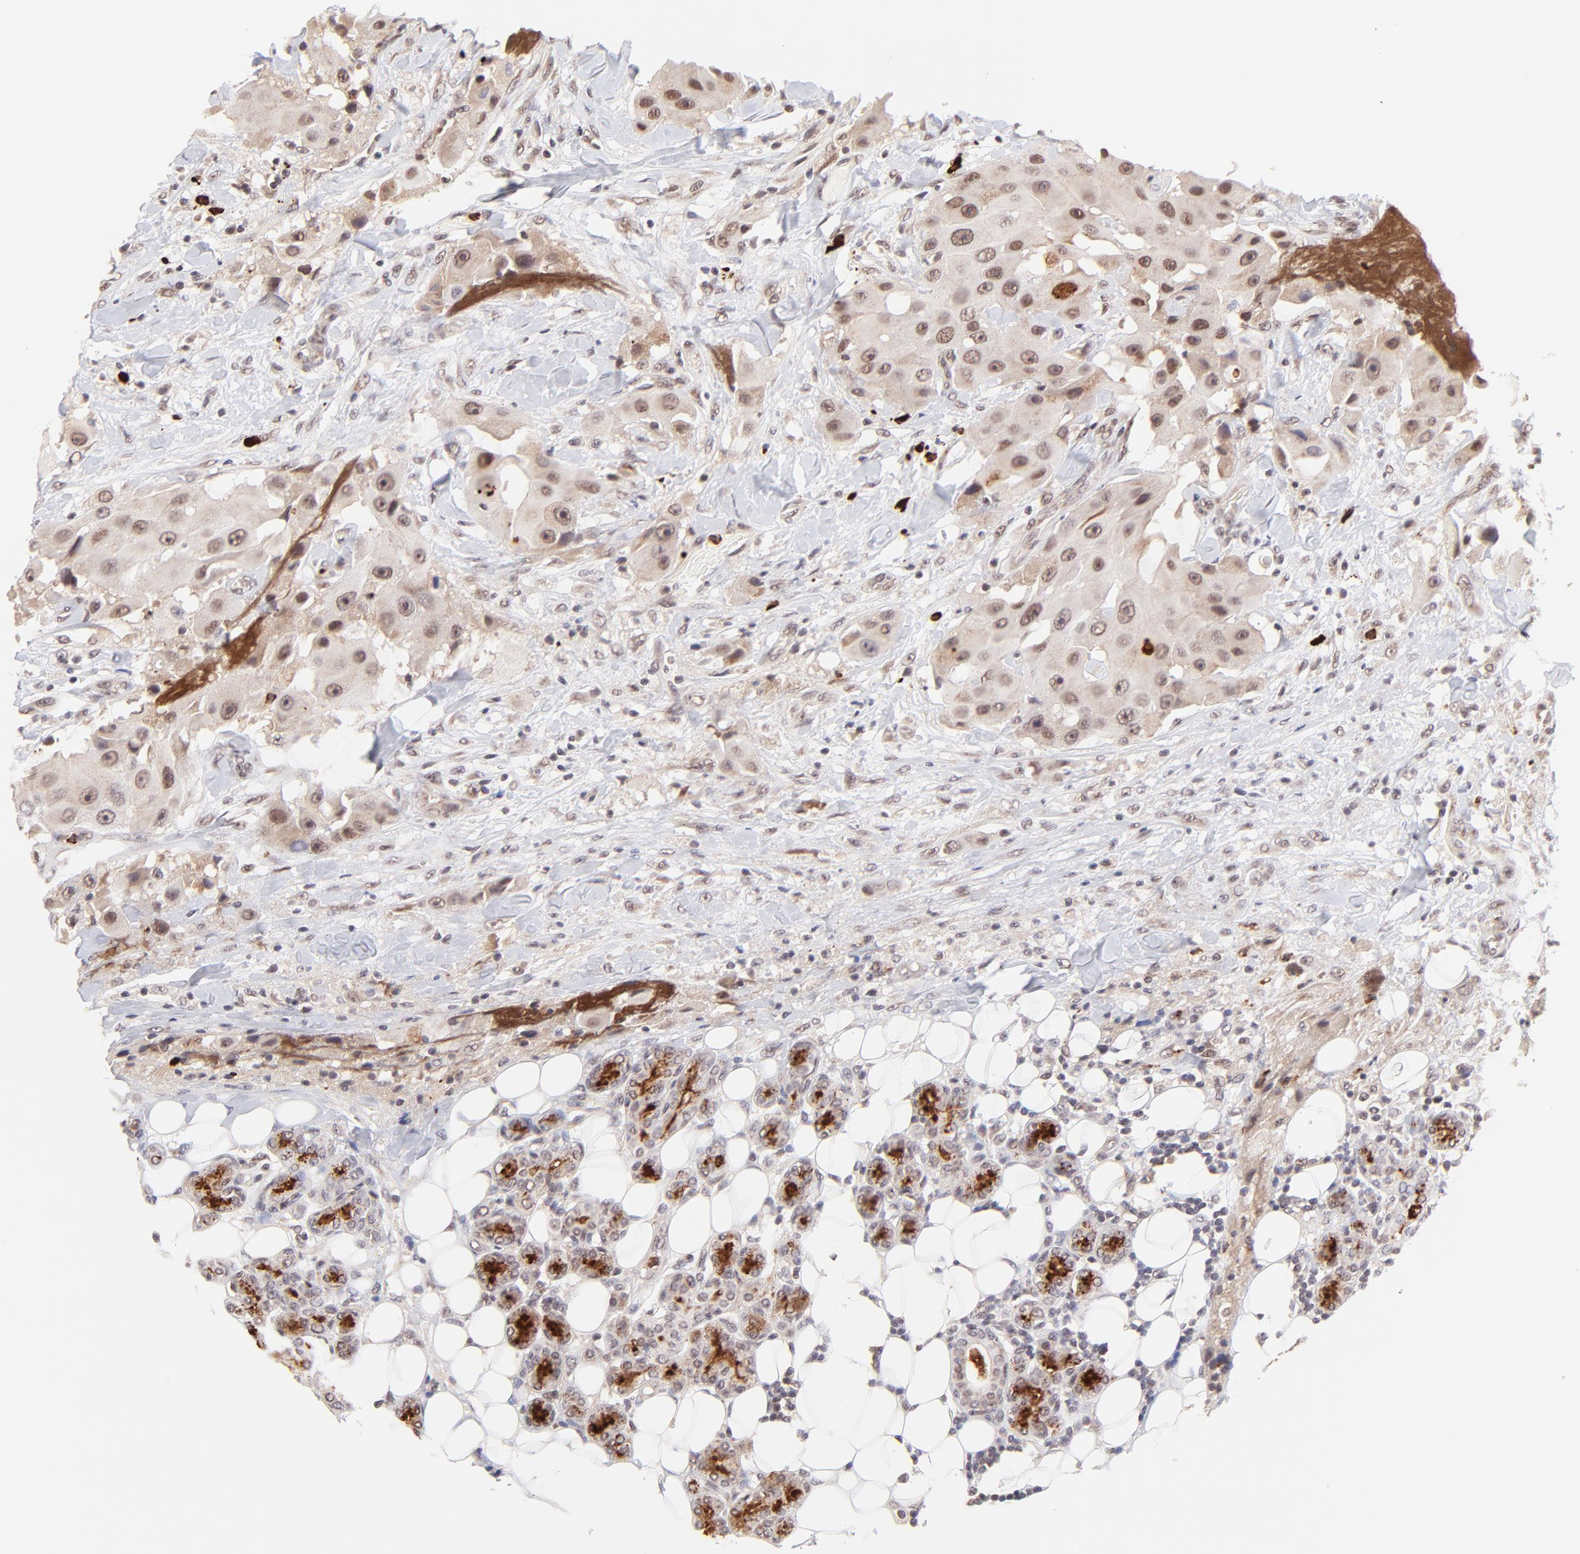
{"staining": {"intensity": "weak", "quantity": "25%-75%", "location": "nuclear"}, "tissue": "head and neck cancer", "cell_type": "Tumor cells", "image_type": "cancer", "snomed": [{"axis": "morphology", "description": "Normal tissue, NOS"}, {"axis": "morphology", "description": "Adenocarcinoma, NOS"}, {"axis": "topography", "description": "Salivary gland"}, {"axis": "topography", "description": "Head-Neck"}], "caption": "Immunohistochemistry (IHC) photomicrograph of head and neck adenocarcinoma stained for a protein (brown), which reveals low levels of weak nuclear staining in approximately 25%-75% of tumor cells.", "gene": "MED12", "patient": {"sex": "male", "age": 80}}